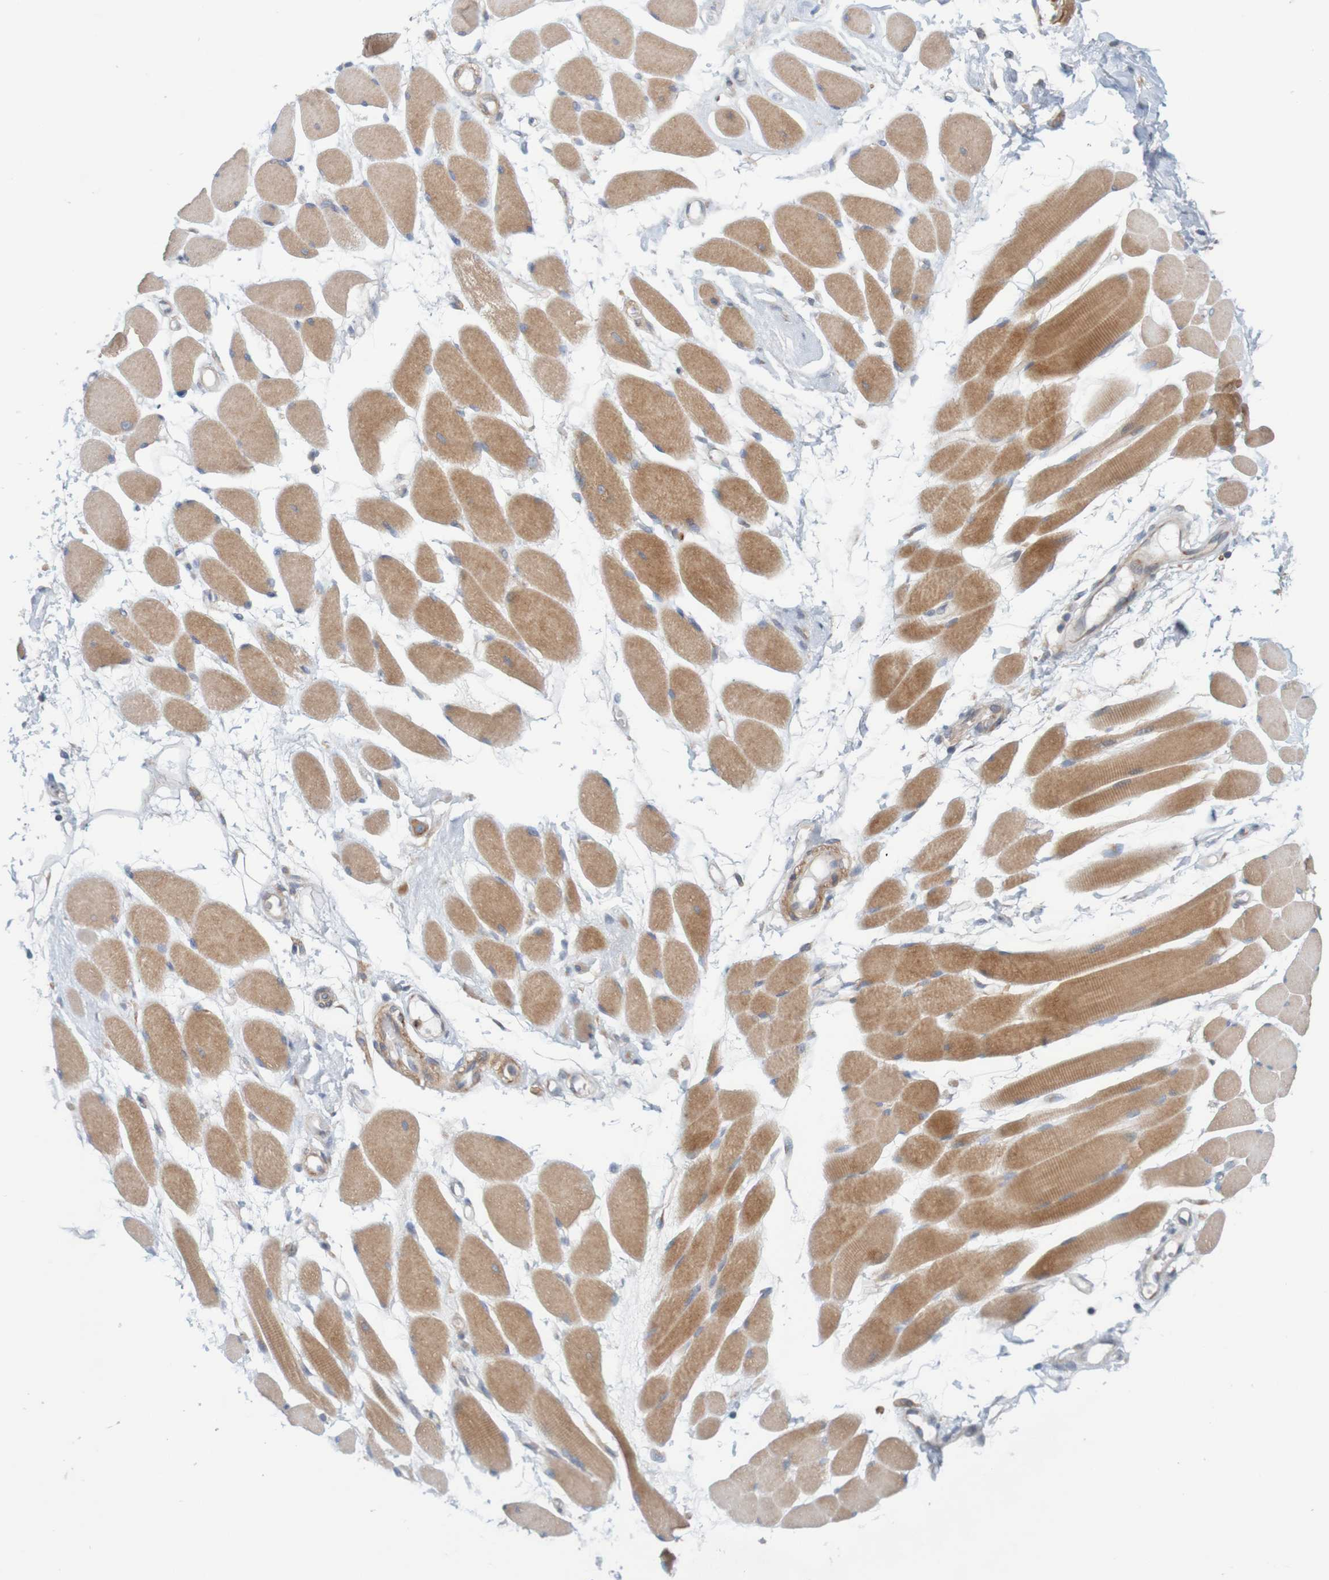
{"staining": {"intensity": "moderate", "quantity": ">75%", "location": "cytoplasmic/membranous"}, "tissue": "skeletal muscle", "cell_type": "Myocytes", "image_type": "normal", "snomed": [{"axis": "morphology", "description": "Normal tissue, NOS"}, {"axis": "topography", "description": "Skeletal muscle"}, {"axis": "topography", "description": "Peripheral nerve tissue"}], "caption": "IHC histopathology image of unremarkable skeletal muscle stained for a protein (brown), which exhibits medium levels of moderate cytoplasmic/membranous positivity in approximately >75% of myocytes.", "gene": "KRT23", "patient": {"sex": "female", "age": 84}}